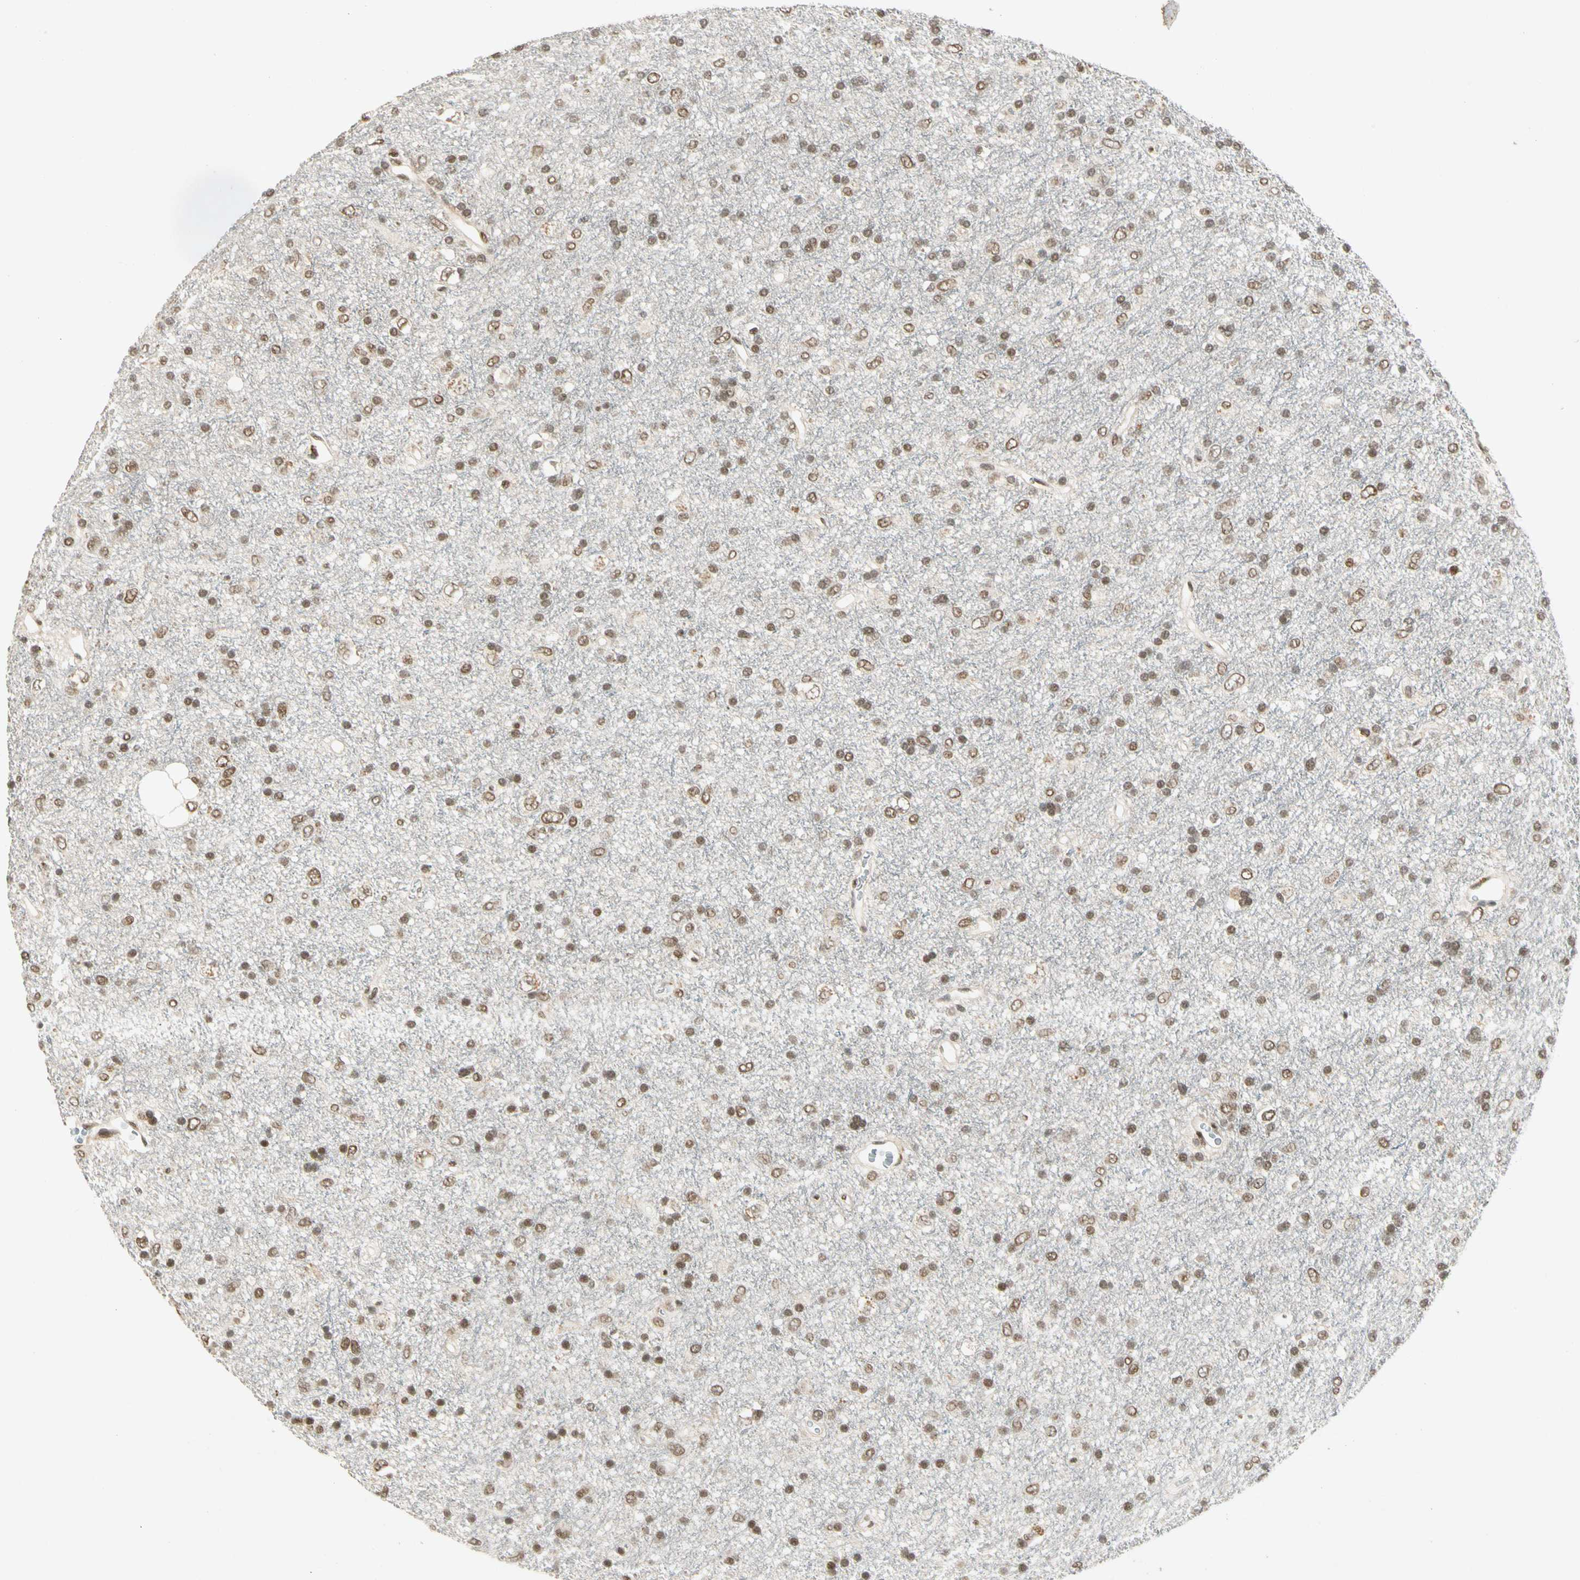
{"staining": {"intensity": "moderate", "quantity": ">75%", "location": "nuclear"}, "tissue": "glioma", "cell_type": "Tumor cells", "image_type": "cancer", "snomed": [{"axis": "morphology", "description": "Glioma, malignant, Low grade"}, {"axis": "topography", "description": "Brain"}], "caption": "High-magnification brightfield microscopy of glioma stained with DAB (brown) and counterstained with hematoxylin (blue). tumor cells exhibit moderate nuclear expression is present in approximately>75% of cells.", "gene": "ZBTB4", "patient": {"sex": "male", "age": 77}}